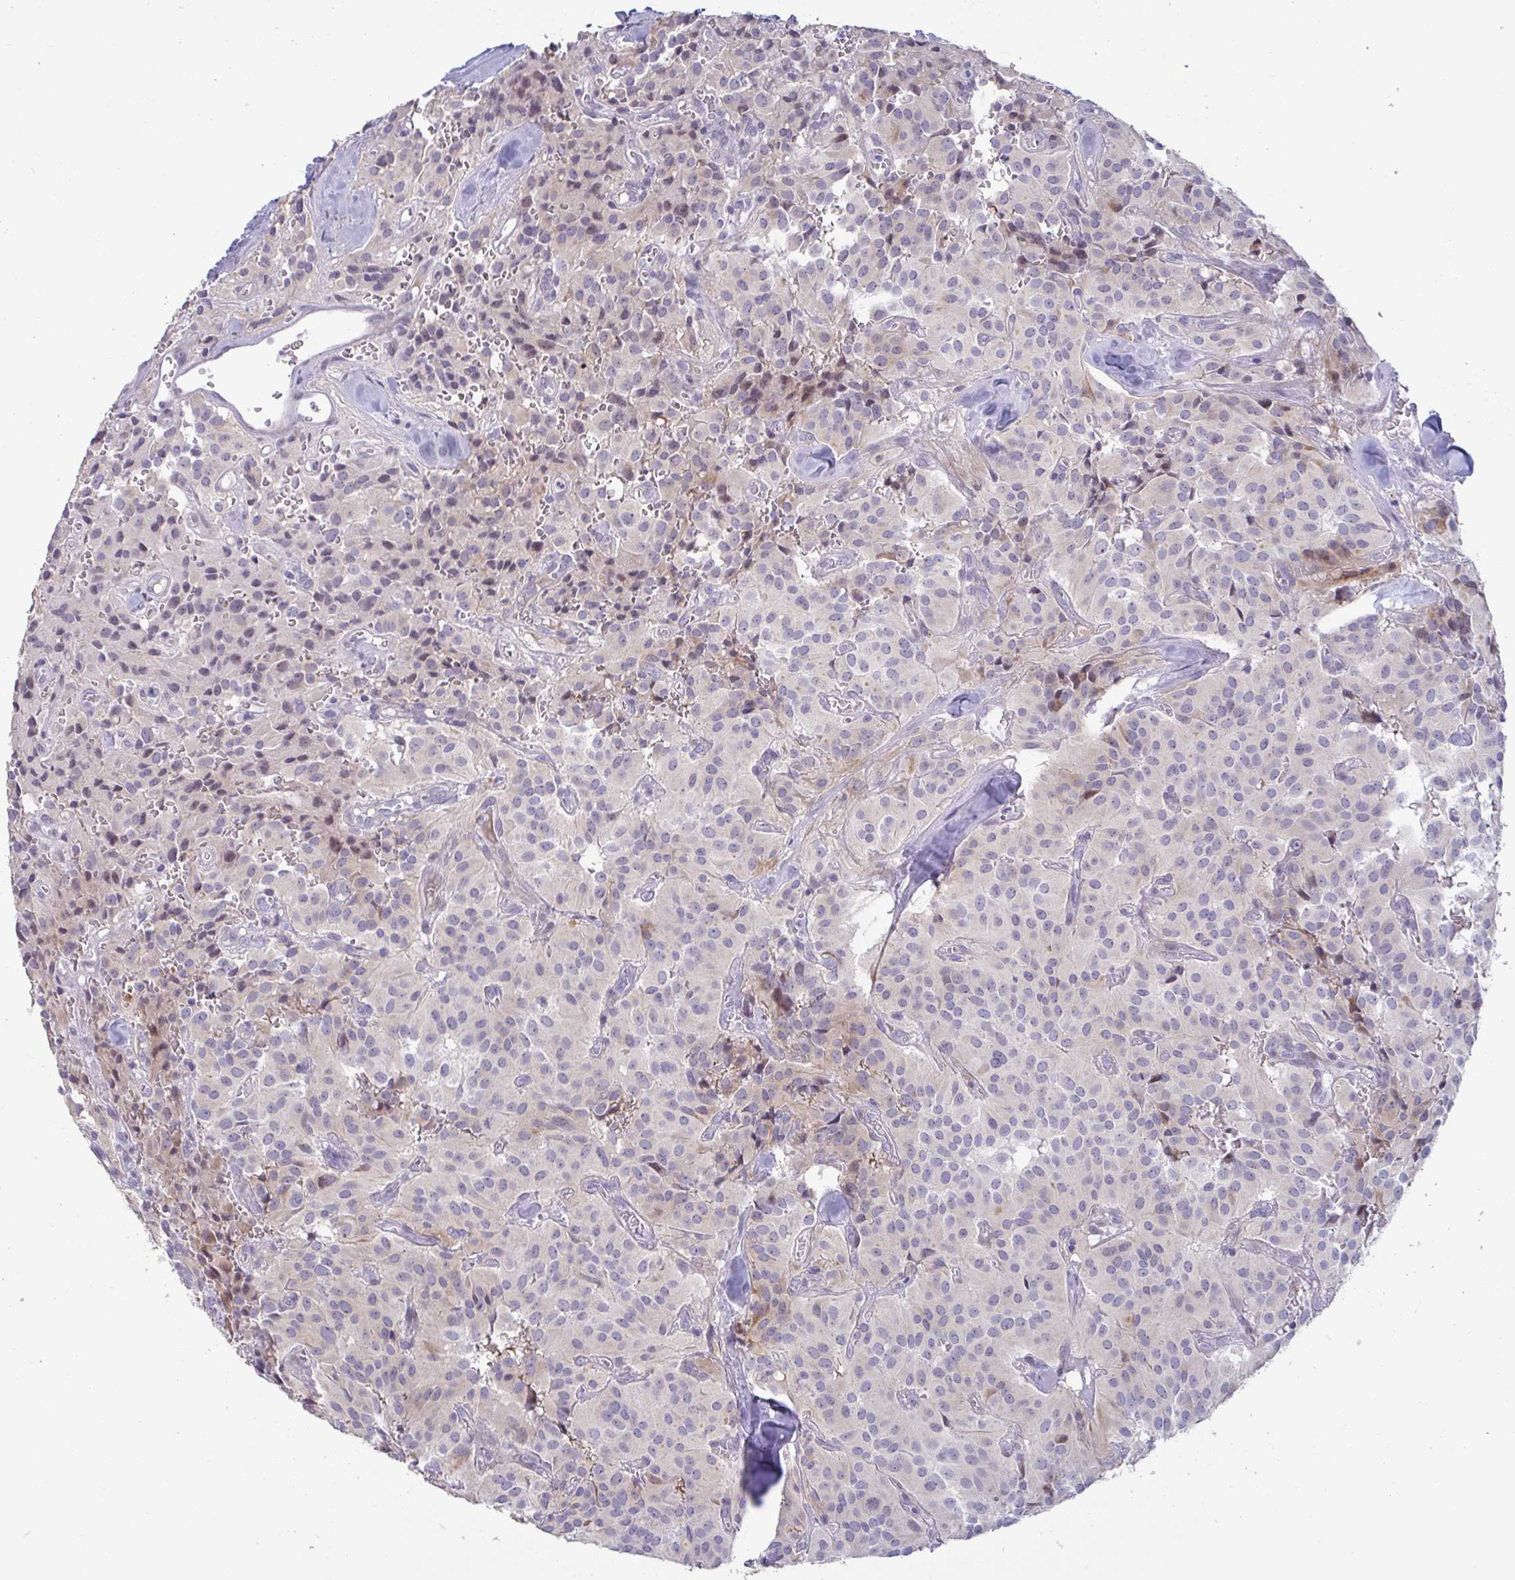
{"staining": {"intensity": "negative", "quantity": "none", "location": "none"}, "tissue": "glioma", "cell_type": "Tumor cells", "image_type": "cancer", "snomed": [{"axis": "morphology", "description": "Glioma, malignant, Low grade"}, {"axis": "topography", "description": "Brain"}], "caption": "This image is of glioma stained with IHC to label a protein in brown with the nuclei are counter-stained blue. There is no positivity in tumor cells. (Immunohistochemistry (ihc), brightfield microscopy, high magnification).", "gene": "GSTM1", "patient": {"sex": "male", "age": 42}}